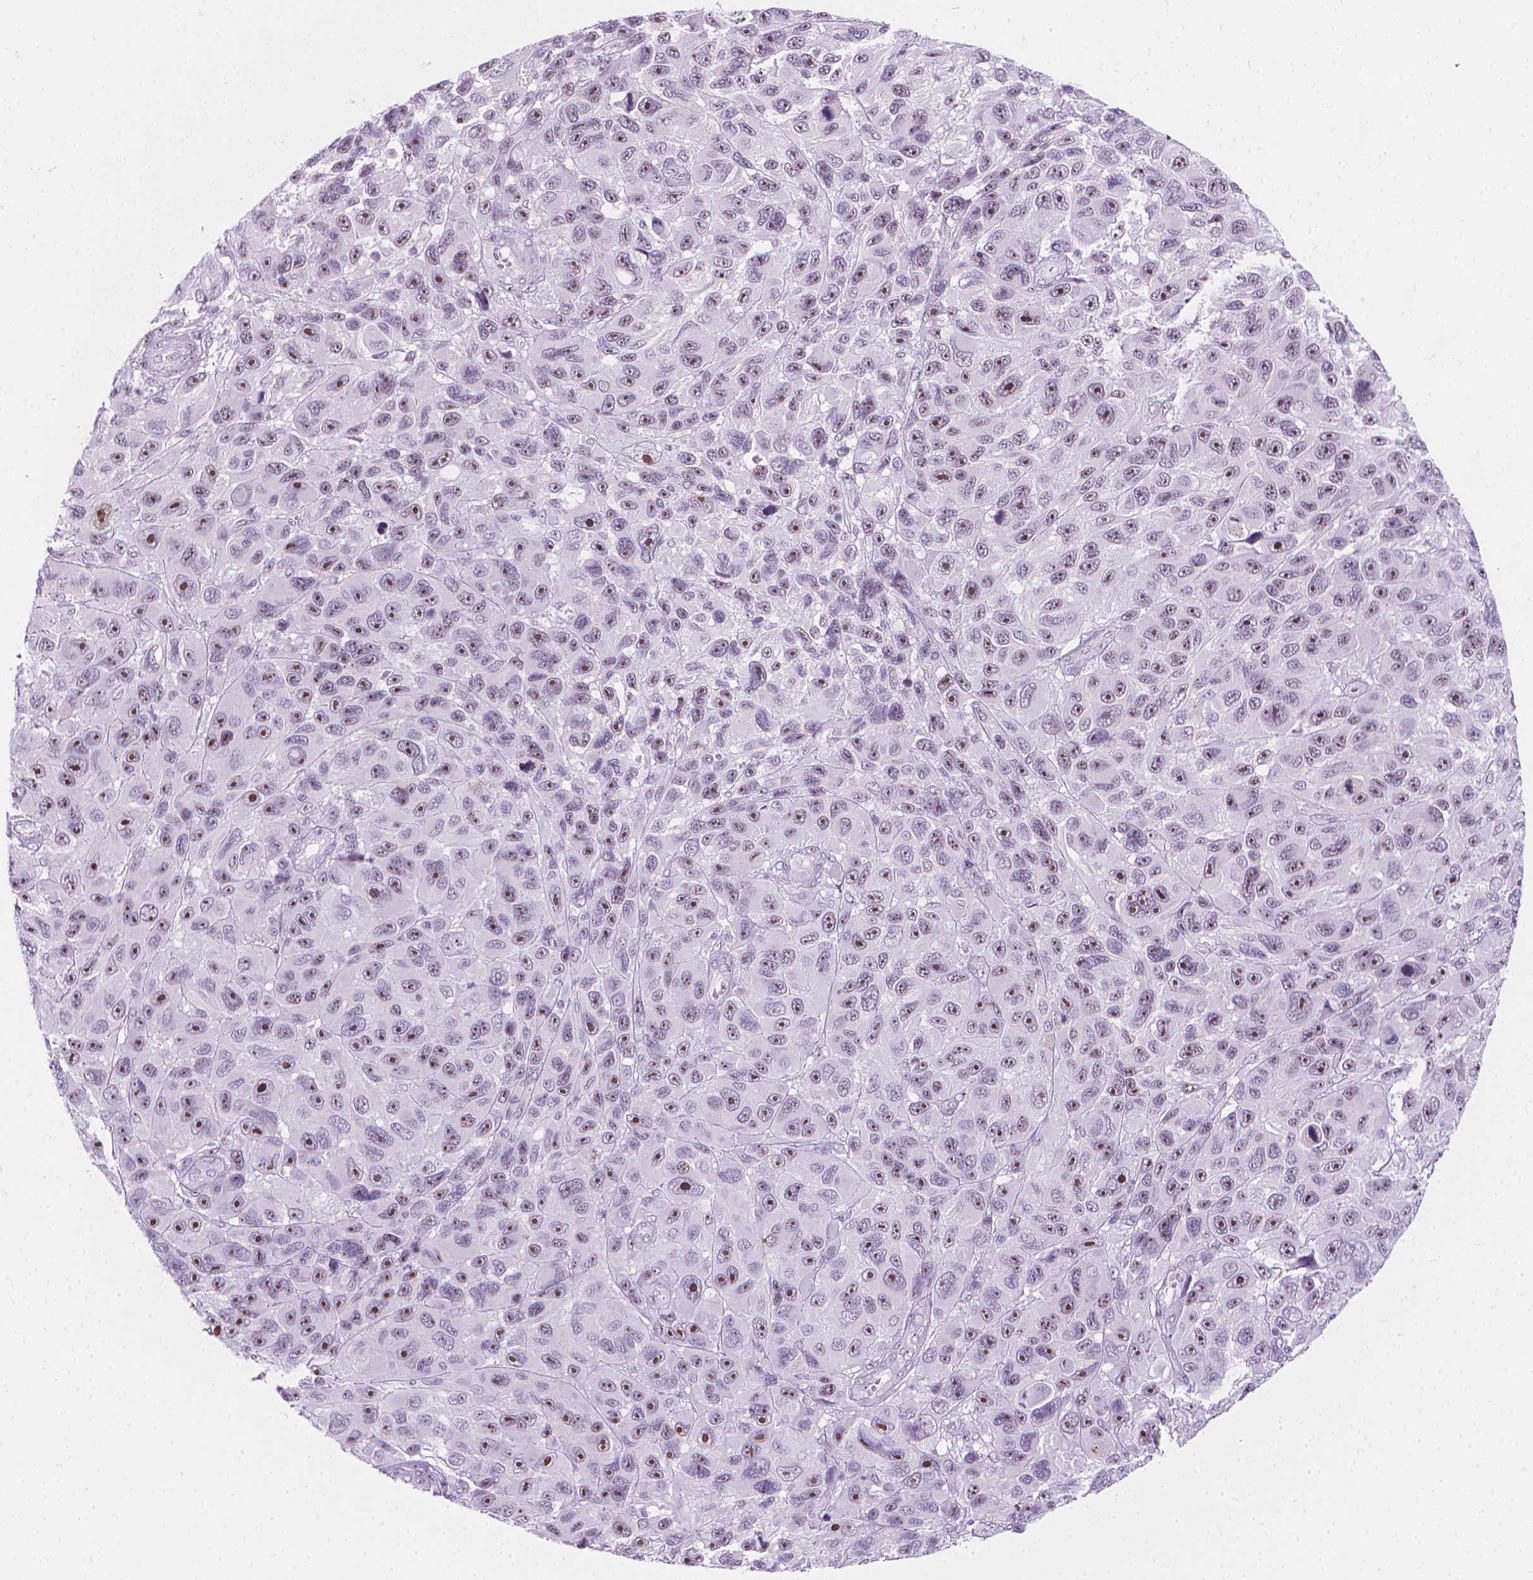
{"staining": {"intensity": "strong", "quantity": "25%-75%", "location": "nuclear"}, "tissue": "melanoma", "cell_type": "Tumor cells", "image_type": "cancer", "snomed": [{"axis": "morphology", "description": "Malignant melanoma, NOS"}, {"axis": "topography", "description": "Skin"}], "caption": "DAB immunohistochemical staining of human malignant melanoma demonstrates strong nuclear protein expression in approximately 25%-75% of tumor cells. Using DAB (3,3'-diaminobenzidine) (brown) and hematoxylin (blue) stains, captured at high magnification using brightfield microscopy.", "gene": "NOL7", "patient": {"sex": "male", "age": 53}}